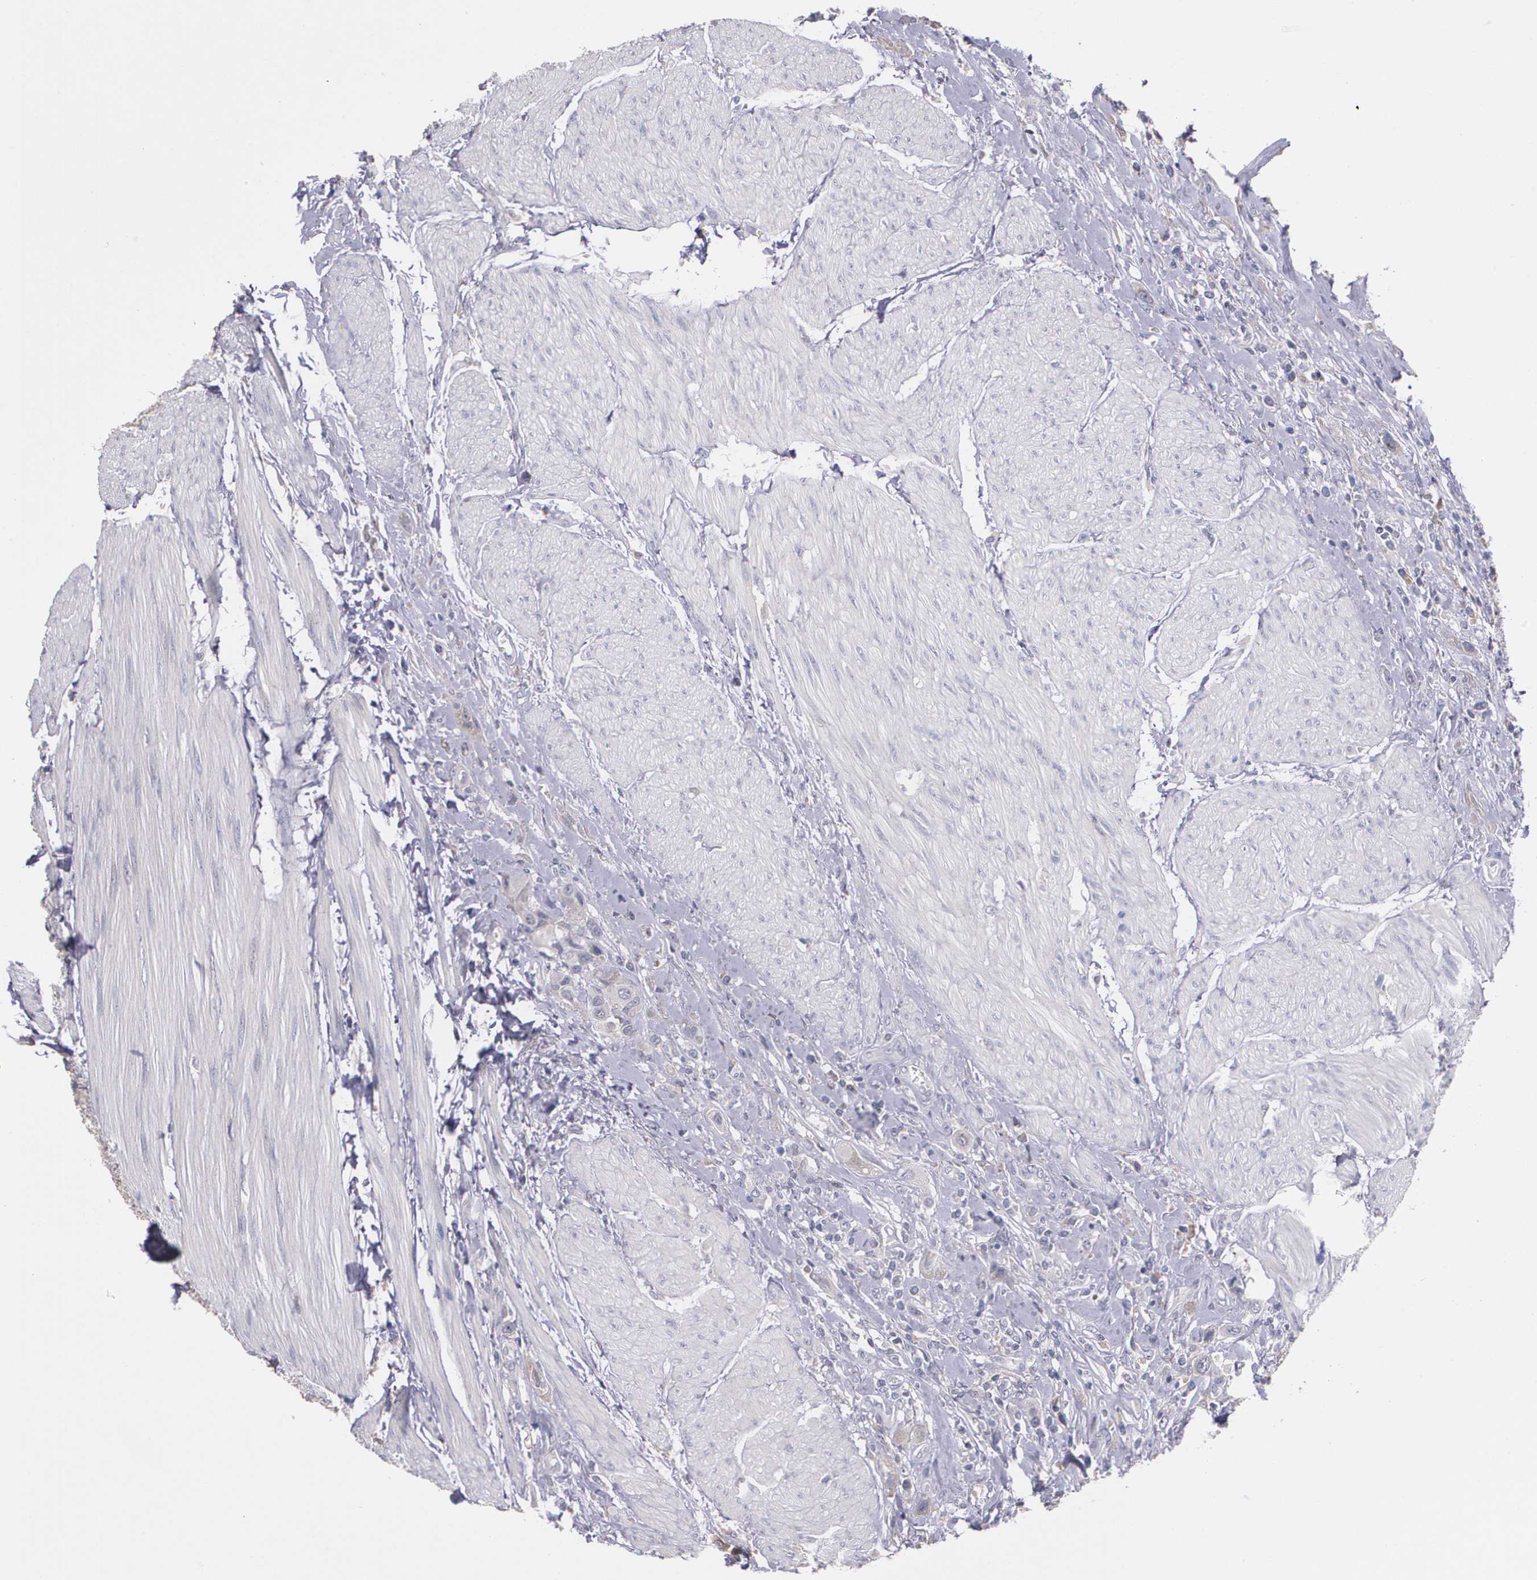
{"staining": {"intensity": "weak", "quantity": "<25%", "location": "cytoplasmic/membranous"}, "tissue": "urothelial cancer", "cell_type": "Tumor cells", "image_type": "cancer", "snomed": [{"axis": "morphology", "description": "Urothelial carcinoma, High grade"}, {"axis": "topography", "description": "Urinary bladder"}], "caption": "Tumor cells are negative for protein expression in human urothelial carcinoma (high-grade).", "gene": "AMBP", "patient": {"sex": "male", "age": 50}}